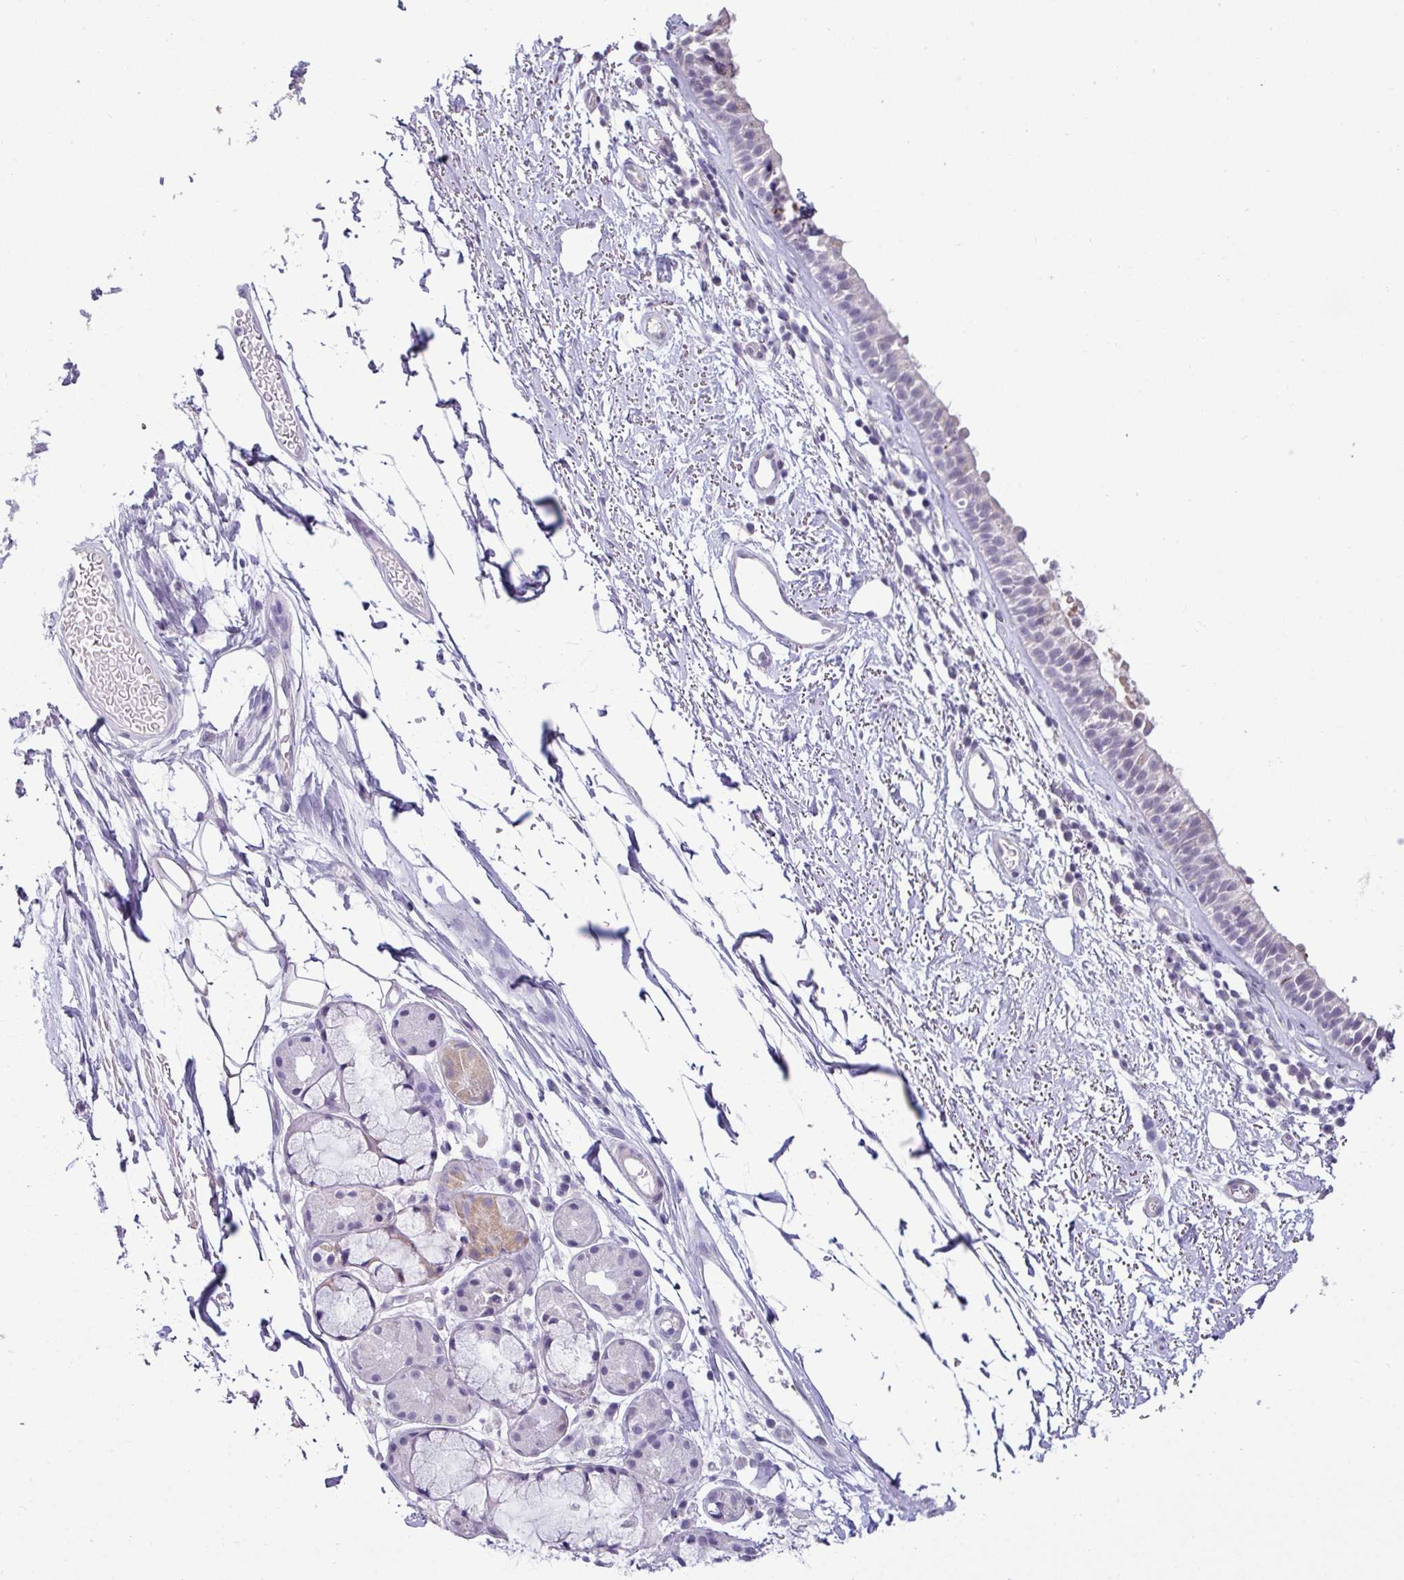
{"staining": {"intensity": "negative", "quantity": "none", "location": "none"}, "tissue": "nasopharynx", "cell_type": "Respiratory epithelial cells", "image_type": "normal", "snomed": [{"axis": "morphology", "description": "Normal tissue, NOS"}, {"axis": "topography", "description": "Cartilage tissue"}, {"axis": "topography", "description": "Nasopharynx"}], "caption": "This is an immunohistochemistry (IHC) image of benign human nasopharynx. There is no positivity in respiratory epithelial cells.", "gene": "HBEGF", "patient": {"sex": "male", "age": 56}}